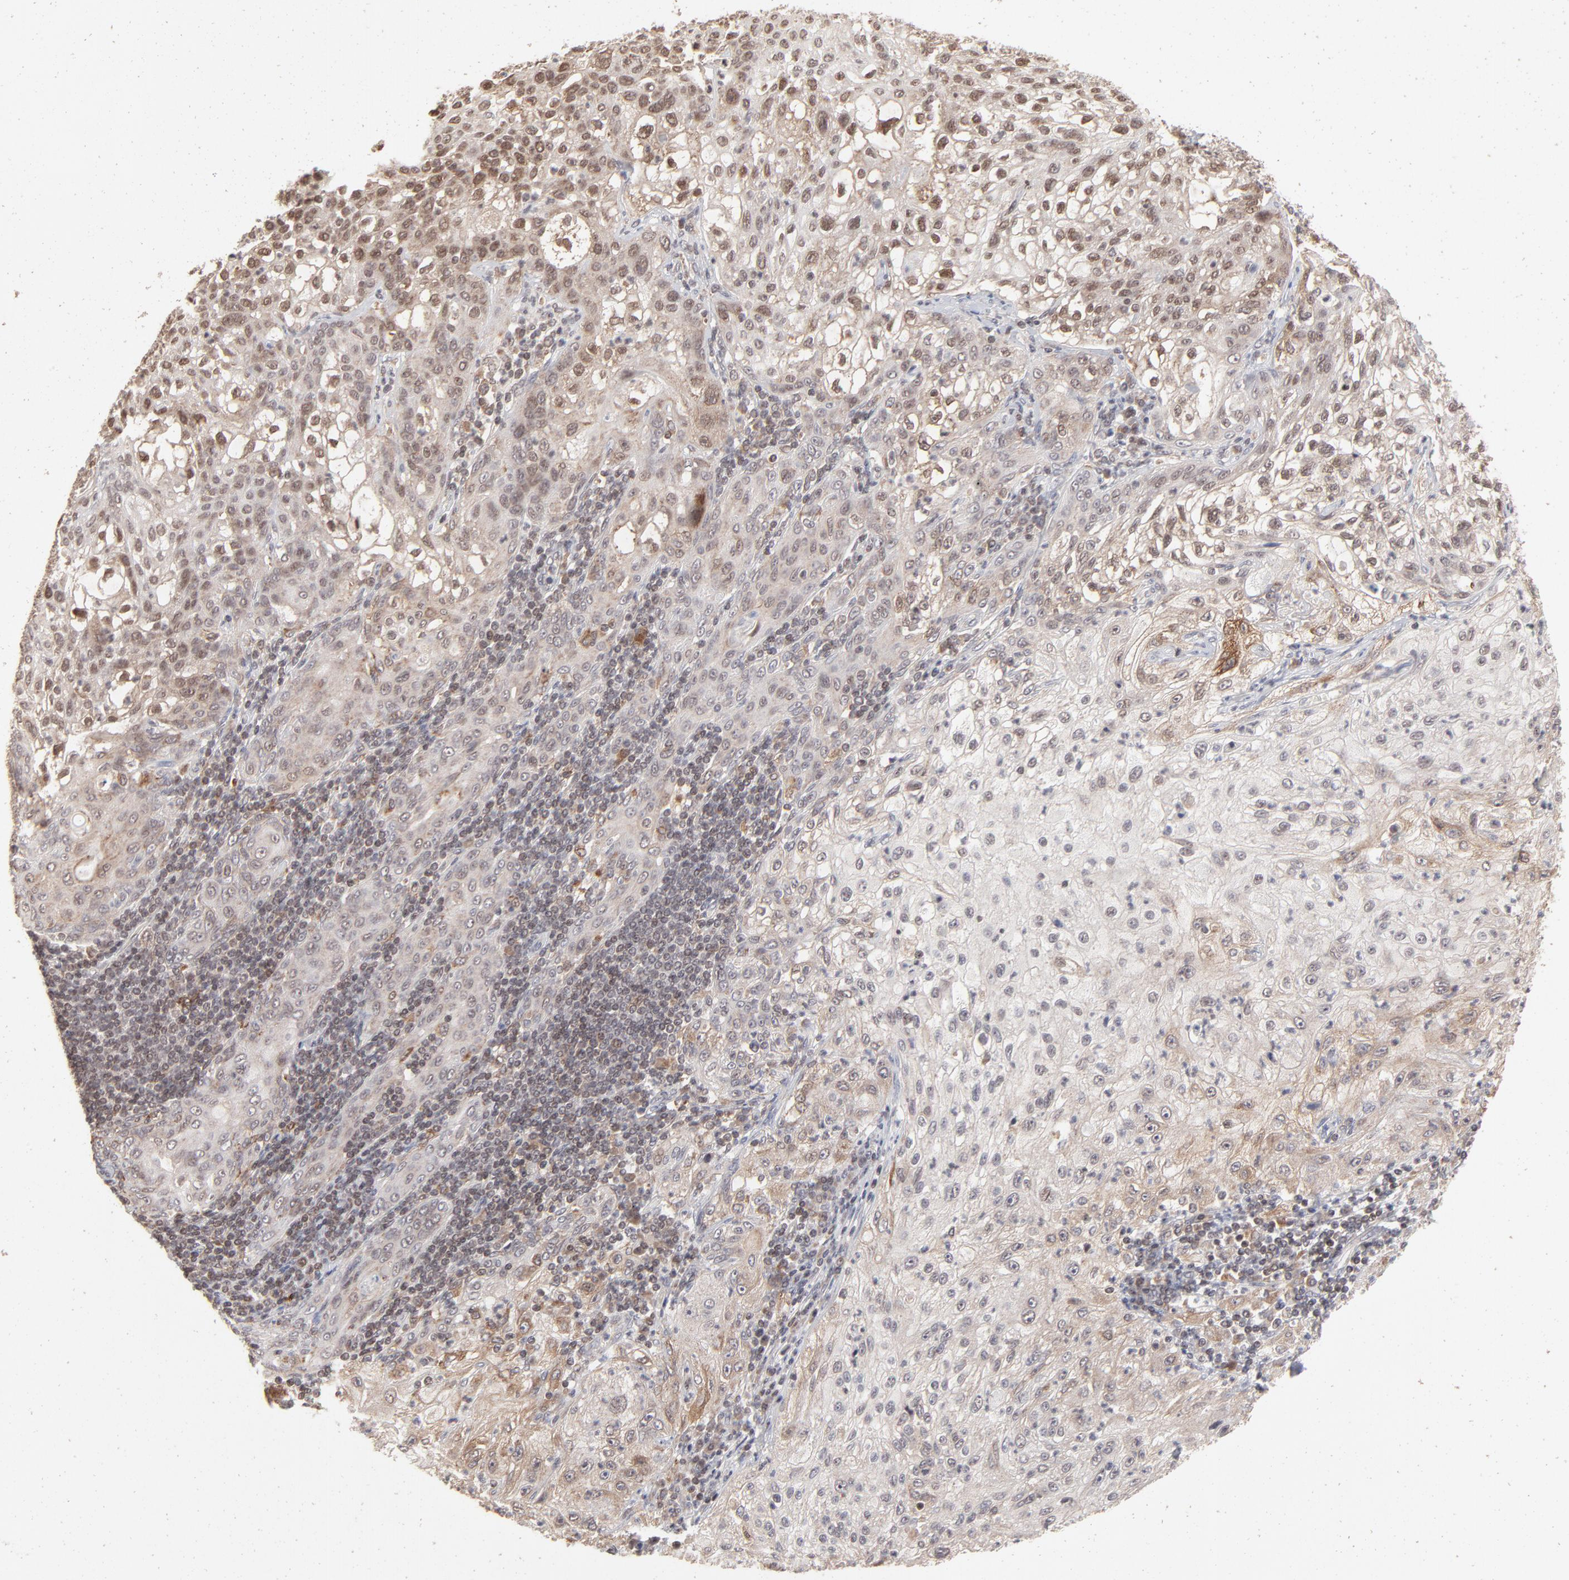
{"staining": {"intensity": "moderate", "quantity": "25%-75%", "location": "cytoplasmic/membranous,nuclear"}, "tissue": "lung cancer", "cell_type": "Tumor cells", "image_type": "cancer", "snomed": [{"axis": "morphology", "description": "Inflammation, NOS"}, {"axis": "morphology", "description": "Squamous cell carcinoma, NOS"}, {"axis": "topography", "description": "Lymph node"}, {"axis": "topography", "description": "Soft tissue"}, {"axis": "topography", "description": "Lung"}], "caption": "Moderate cytoplasmic/membranous and nuclear protein expression is present in about 25%-75% of tumor cells in lung cancer (squamous cell carcinoma).", "gene": "ARIH1", "patient": {"sex": "male", "age": 66}}